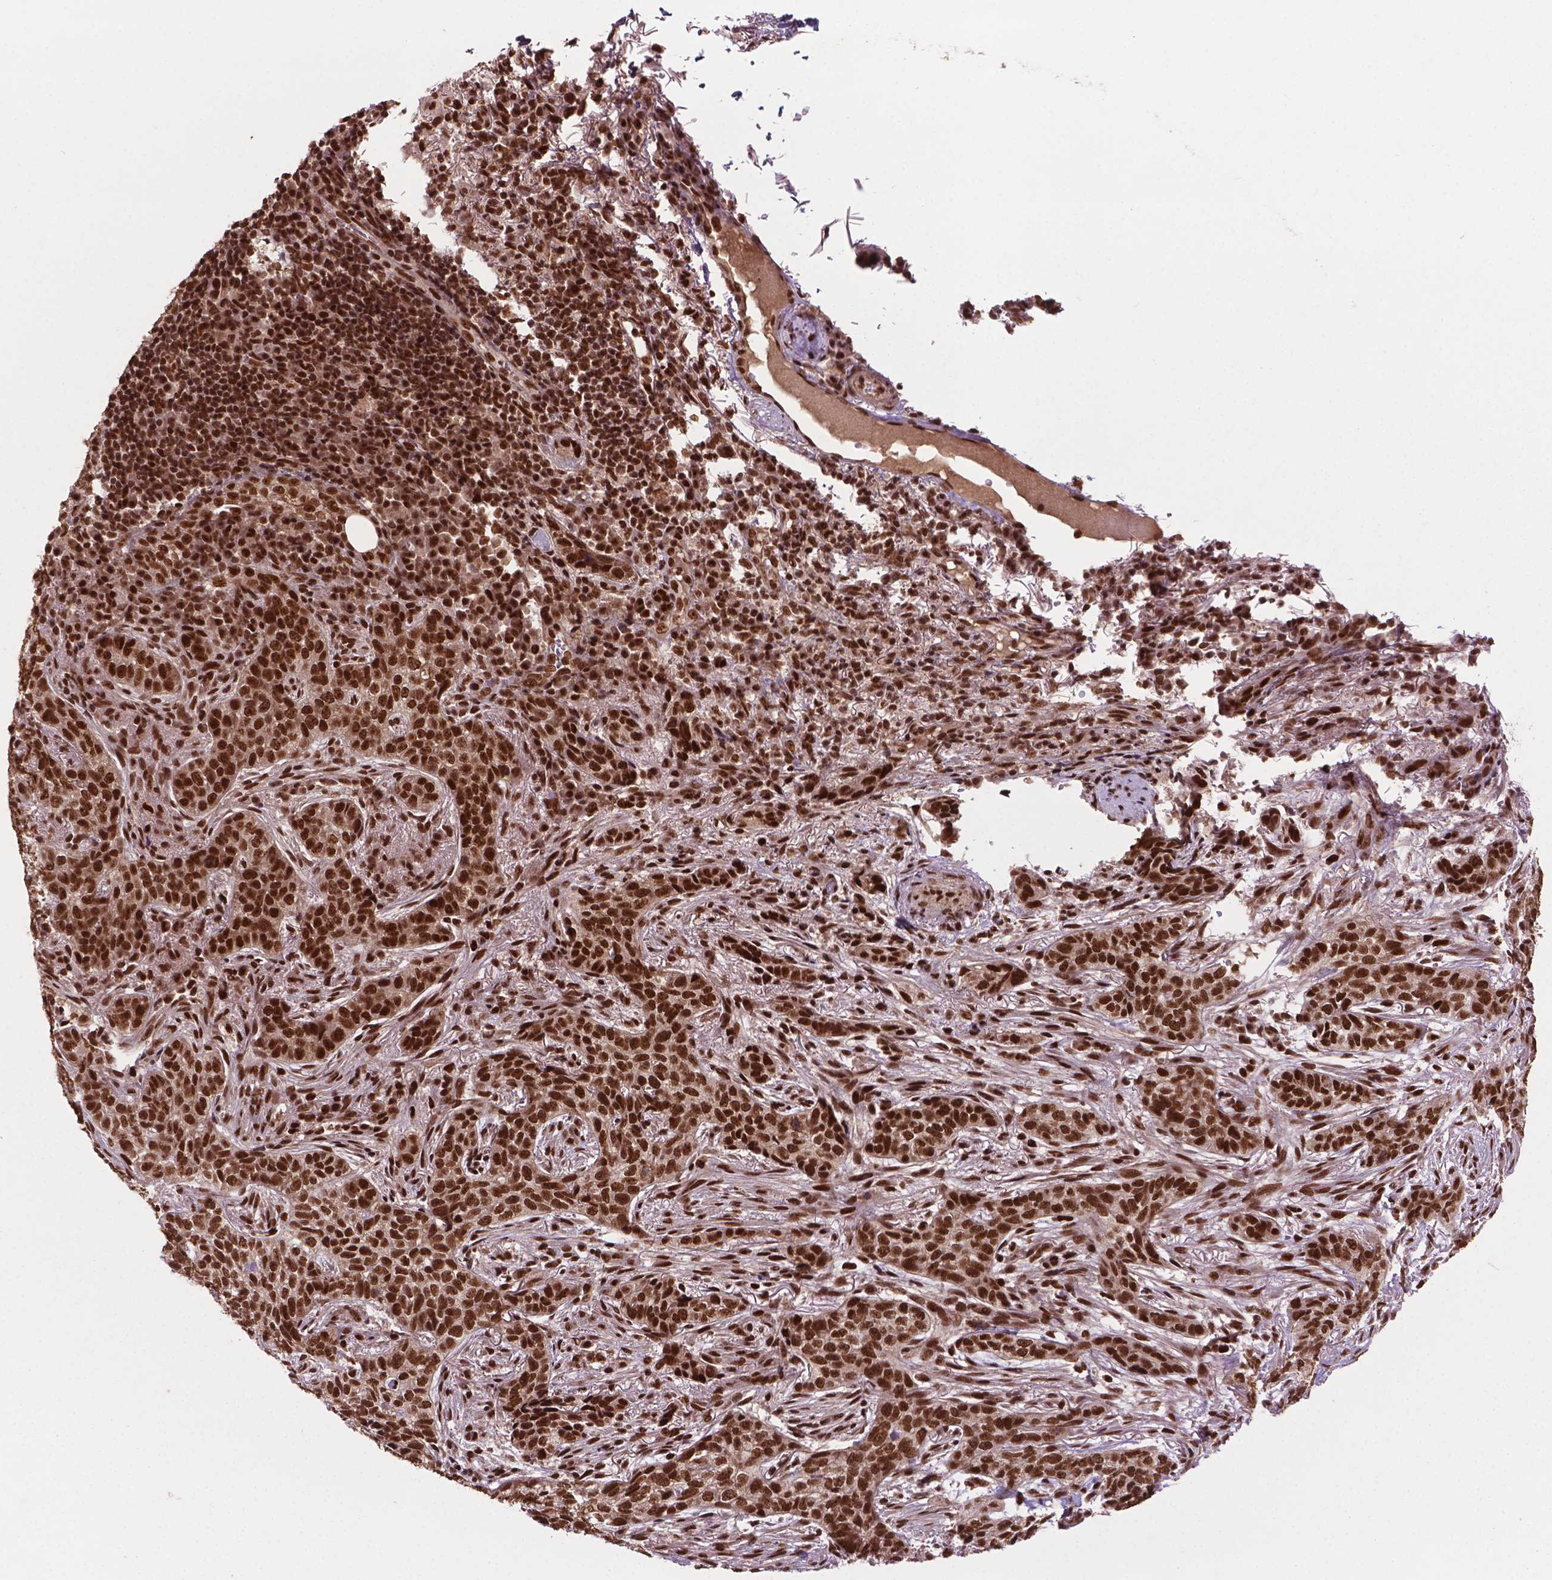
{"staining": {"intensity": "strong", "quantity": ">75%", "location": "nuclear"}, "tissue": "skin cancer", "cell_type": "Tumor cells", "image_type": "cancer", "snomed": [{"axis": "morphology", "description": "Basal cell carcinoma"}, {"axis": "topography", "description": "Skin"}], "caption": "Immunohistochemistry (IHC) staining of skin basal cell carcinoma, which exhibits high levels of strong nuclear positivity in about >75% of tumor cells indicating strong nuclear protein staining. The staining was performed using DAB (3,3'-diaminobenzidine) (brown) for protein detection and nuclei were counterstained in hematoxylin (blue).", "gene": "SIRT6", "patient": {"sex": "female", "age": 69}}